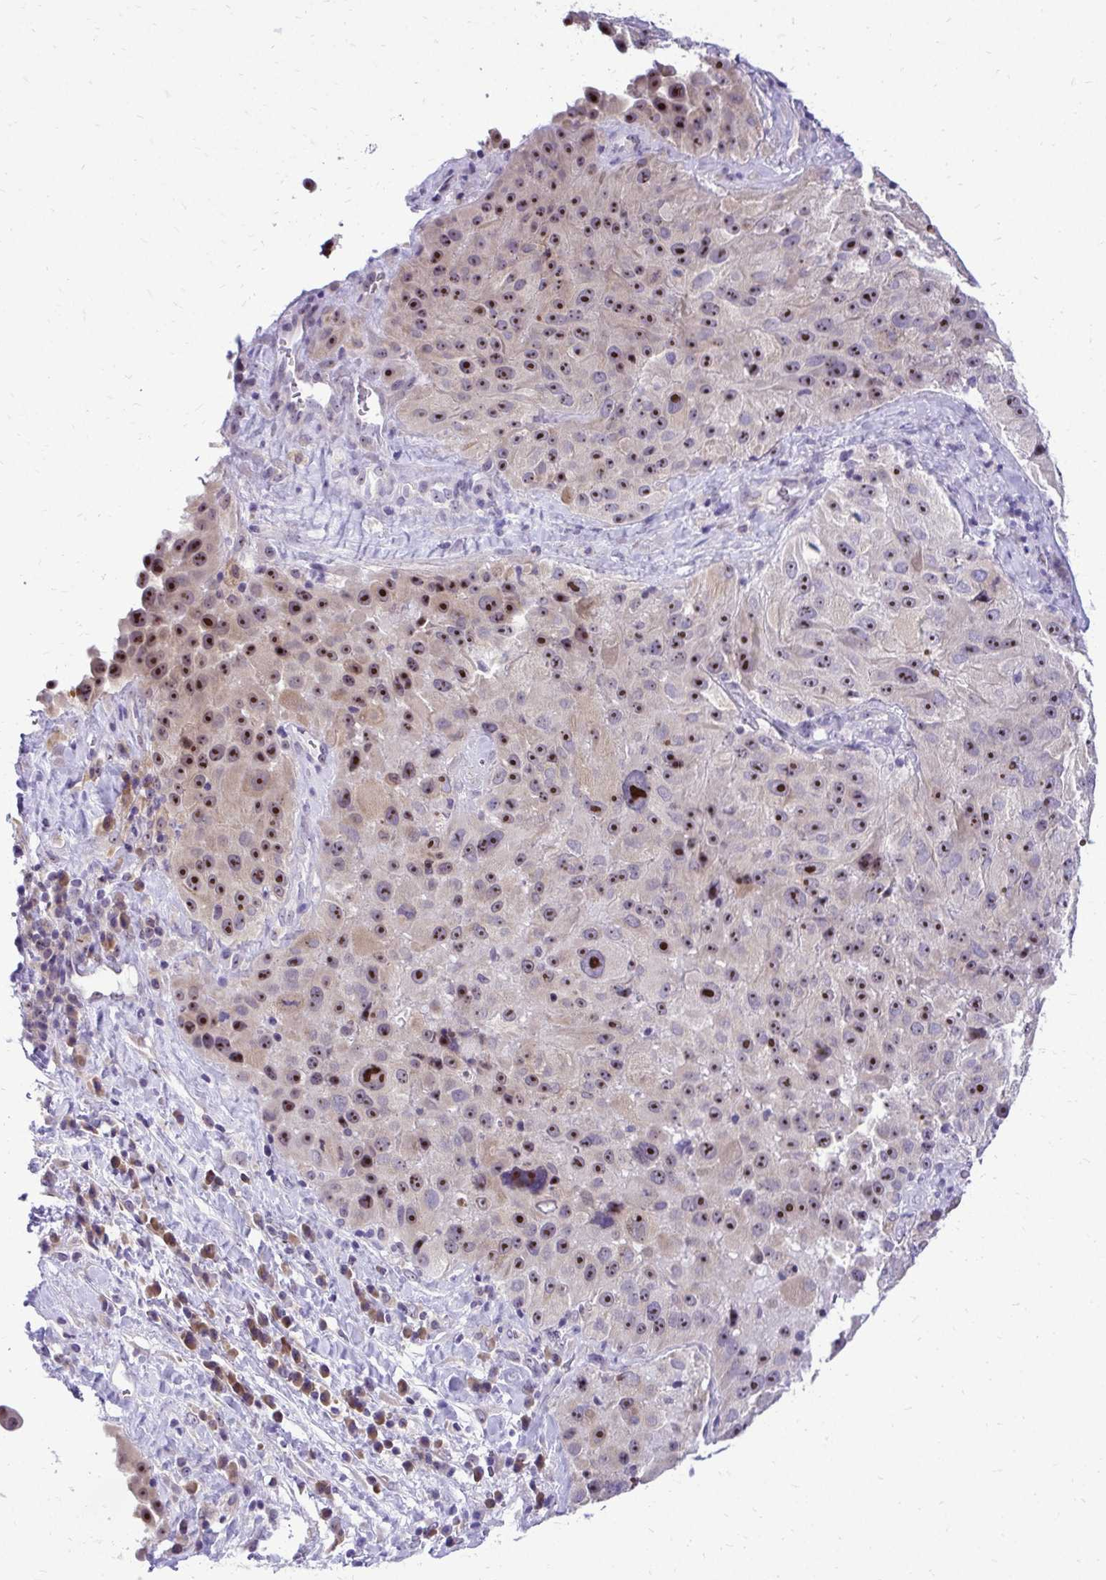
{"staining": {"intensity": "strong", "quantity": ">75%", "location": "nuclear"}, "tissue": "melanoma", "cell_type": "Tumor cells", "image_type": "cancer", "snomed": [{"axis": "morphology", "description": "Malignant melanoma, Metastatic site"}, {"axis": "topography", "description": "Lymph node"}], "caption": "Protein analysis of malignant melanoma (metastatic site) tissue reveals strong nuclear expression in about >75% of tumor cells. Immunohistochemistry stains the protein in brown and the nuclei are stained blue.", "gene": "NIFK", "patient": {"sex": "male", "age": 62}}